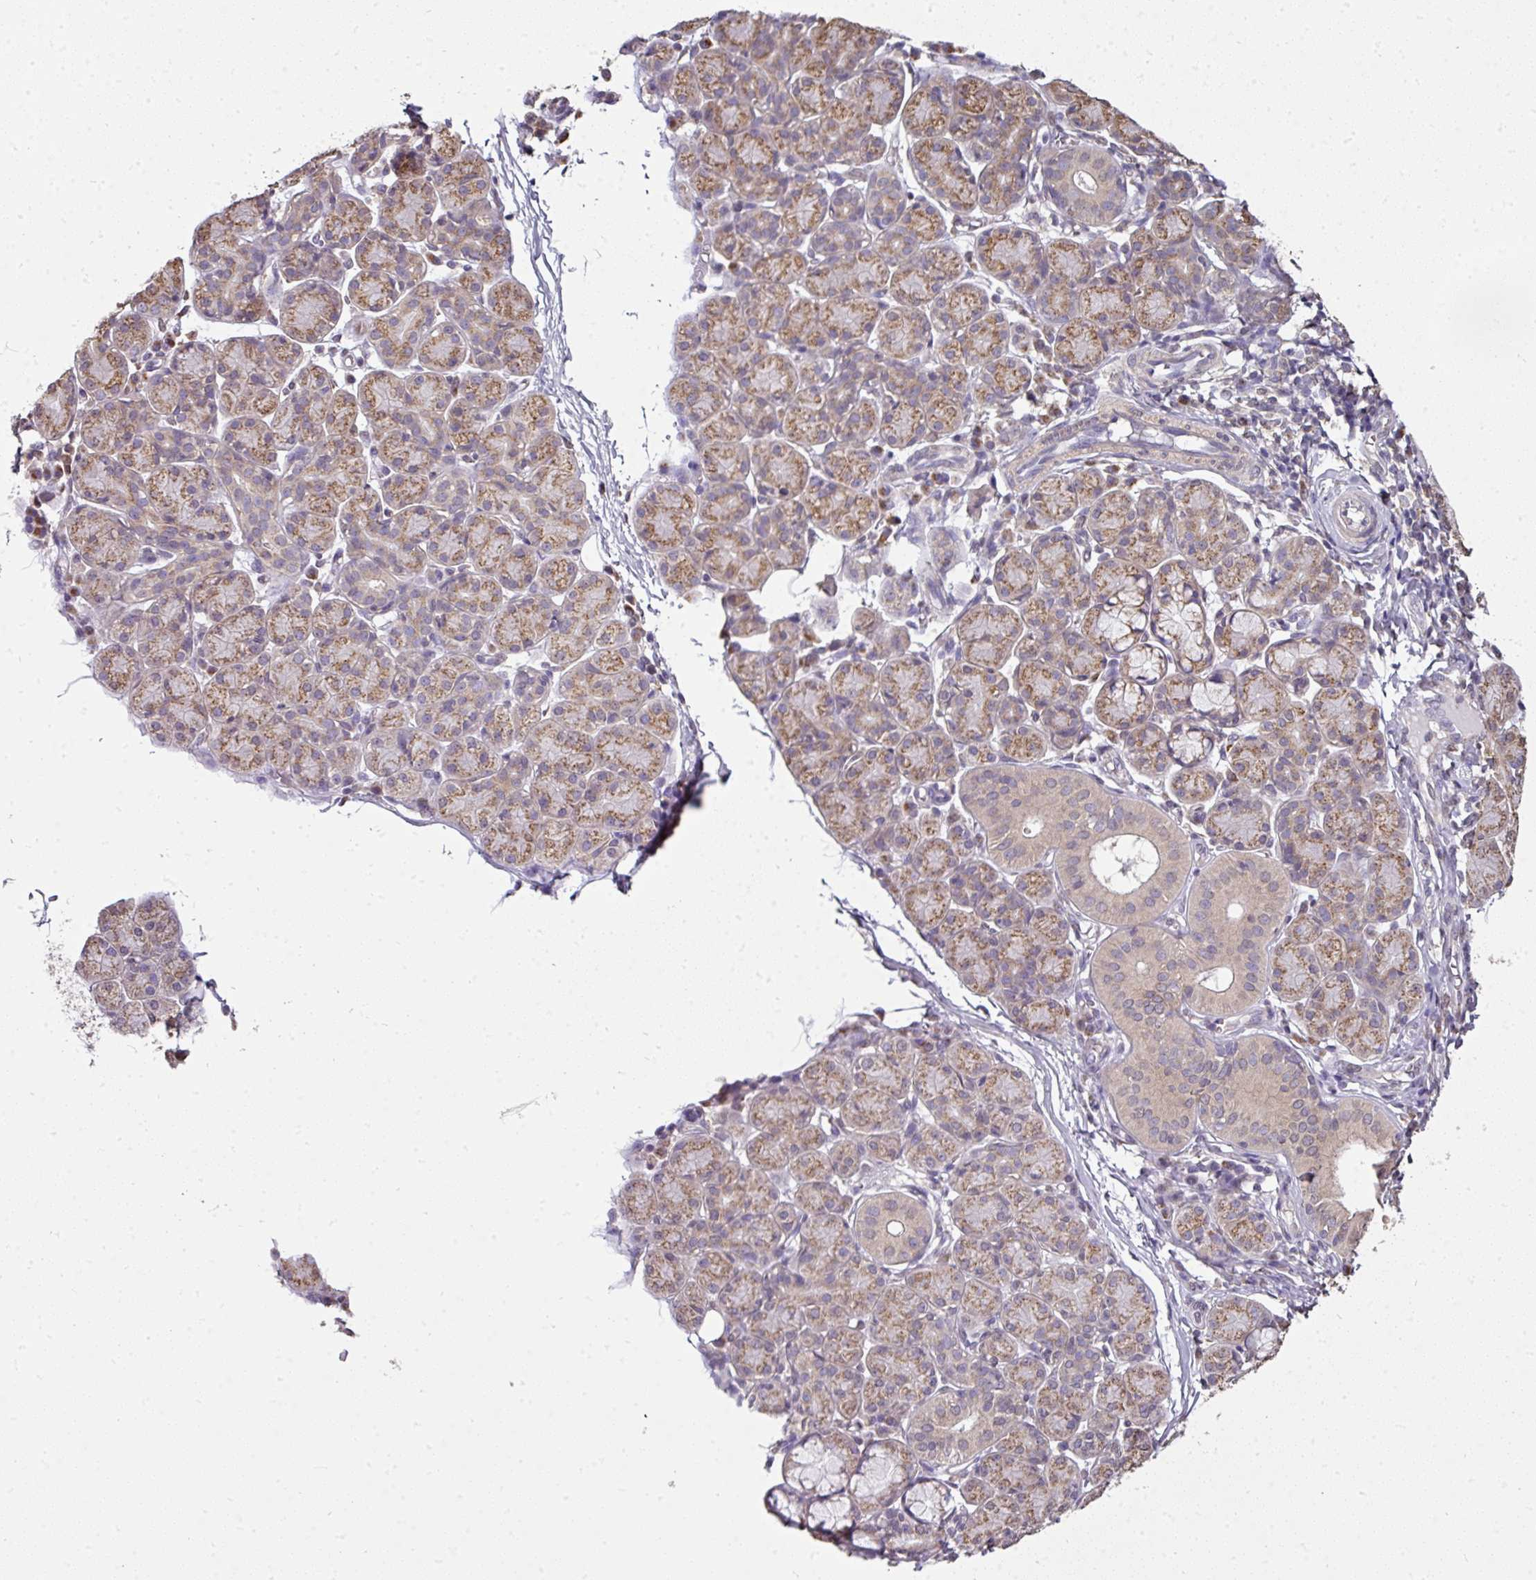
{"staining": {"intensity": "moderate", "quantity": "25%-75%", "location": "cytoplasmic/membranous"}, "tissue": "salivary gland", "cell_type": "Glandular cells", "image_type": "normal", "snomed": [{"axis": "morphology", "description": "Normal tissue, NOS"}, {"axis": "morphology", "description": "Inflammation, NOS"}, {"axis": "topography", "description": "Lymph node"}, {"axis": "topography", "description": "Salivary gland"}], "caption": "Protein expression analysis of benign human salivary gland reveals moderate cytoplasmic/membranous staining in about 25%-75% of glandular cells. The protein of interest is shown in brown color, while the nuclei are stained blue.", "gene": "JPH2", "patient": {"sex": "male", "age": 3}}